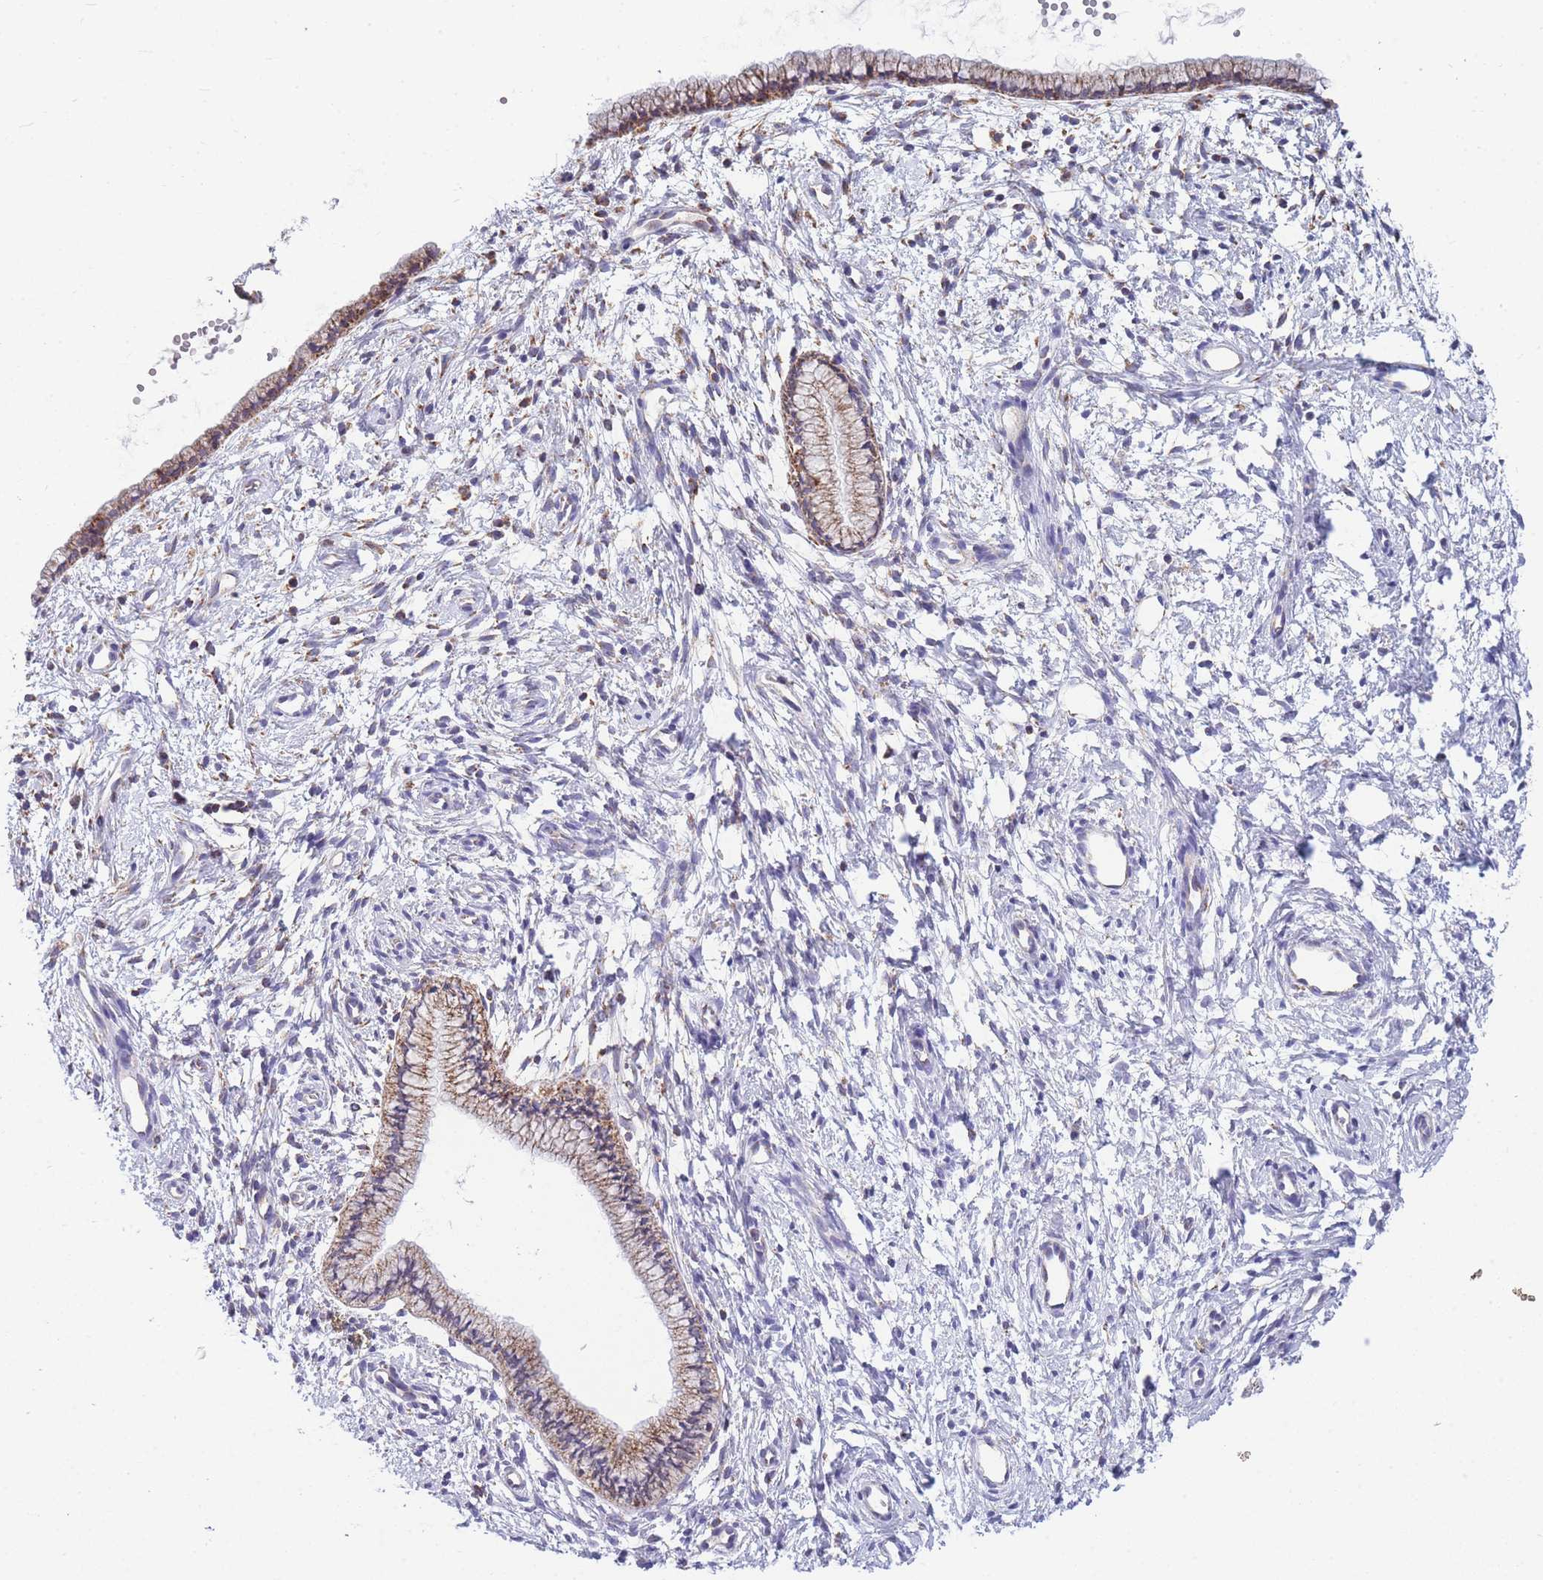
{"staining": {"intensity": "moderate", "quantity": "25%-75%", "location": "cytoplasmic/membranous"}, "tissue": "cervix", "cell_type": "Glandular cells", "image_type": "normal", "snomed": [{"axis": "morphology", "description": "Normal tissue, NOS"}, {"axis": "topography", "description": "Cervix"}], "caption": "Unremarkable cervix shows moderate cytoplasmic/membranous expression in about 25%-75% of glandular cells.", "gene": "MRPS11", "patient": {"sex": "female", "age": 57}}